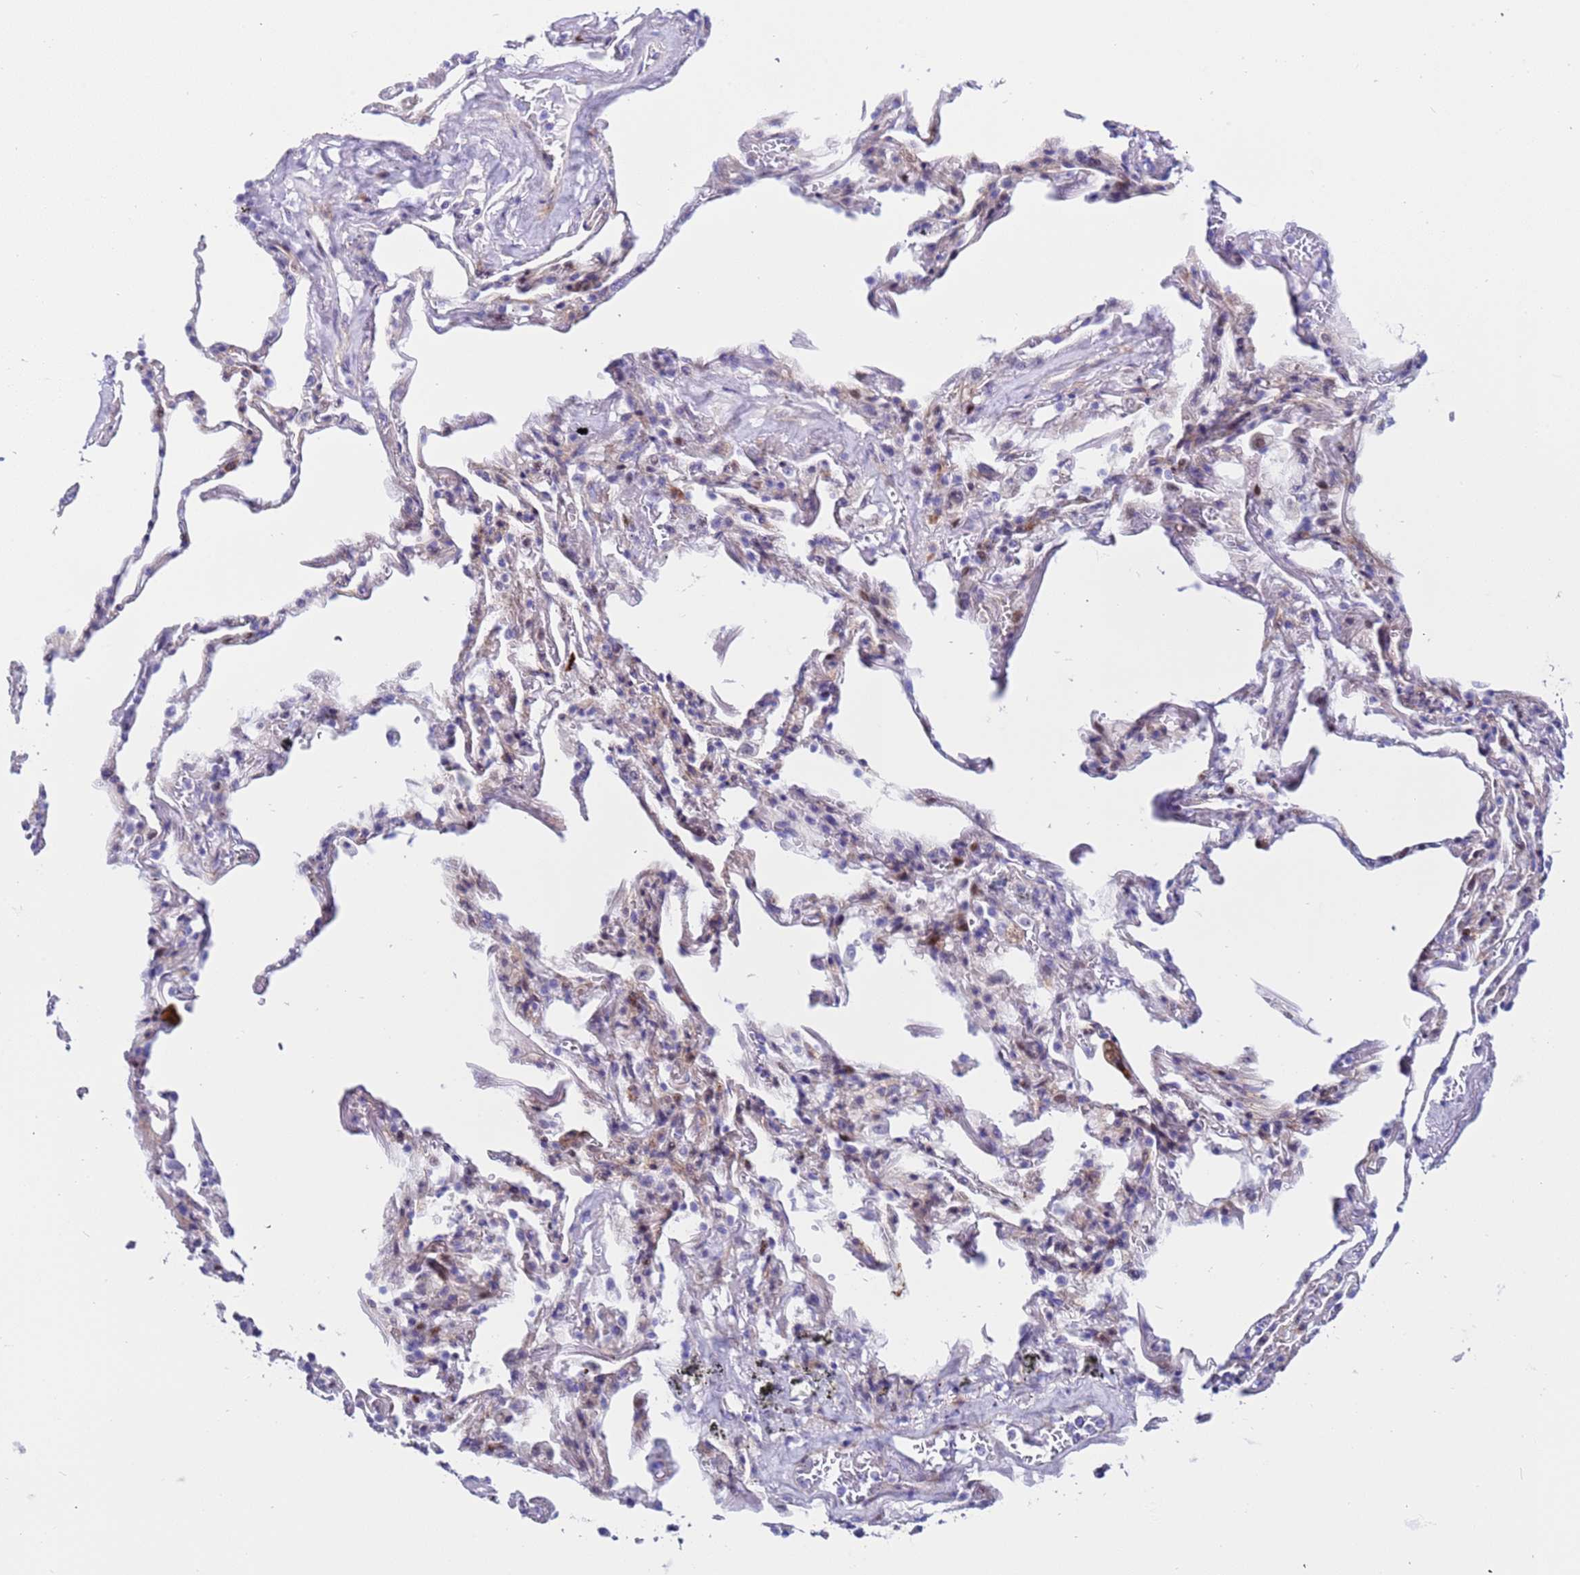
{"staining": {"intensity": "negative", "quantity": "none", "location": "none"}, "tissue": "adipose tissue", "cell_type": "Adipocytes", "image_type": "normal", "snomed": [{"axis": "morphology", "description": "Normal tissue, NOS"}, {"axis": "topography", "description": "Lymph node"}, {"axis": "topography", "description": "Bronchus"}], "caption": "A photomicrograph of adipose tissue stained for a protein shows no brown staining in adipocytes.", "gene": "POP5", "patient": {"sex": "male", "age": 63}}